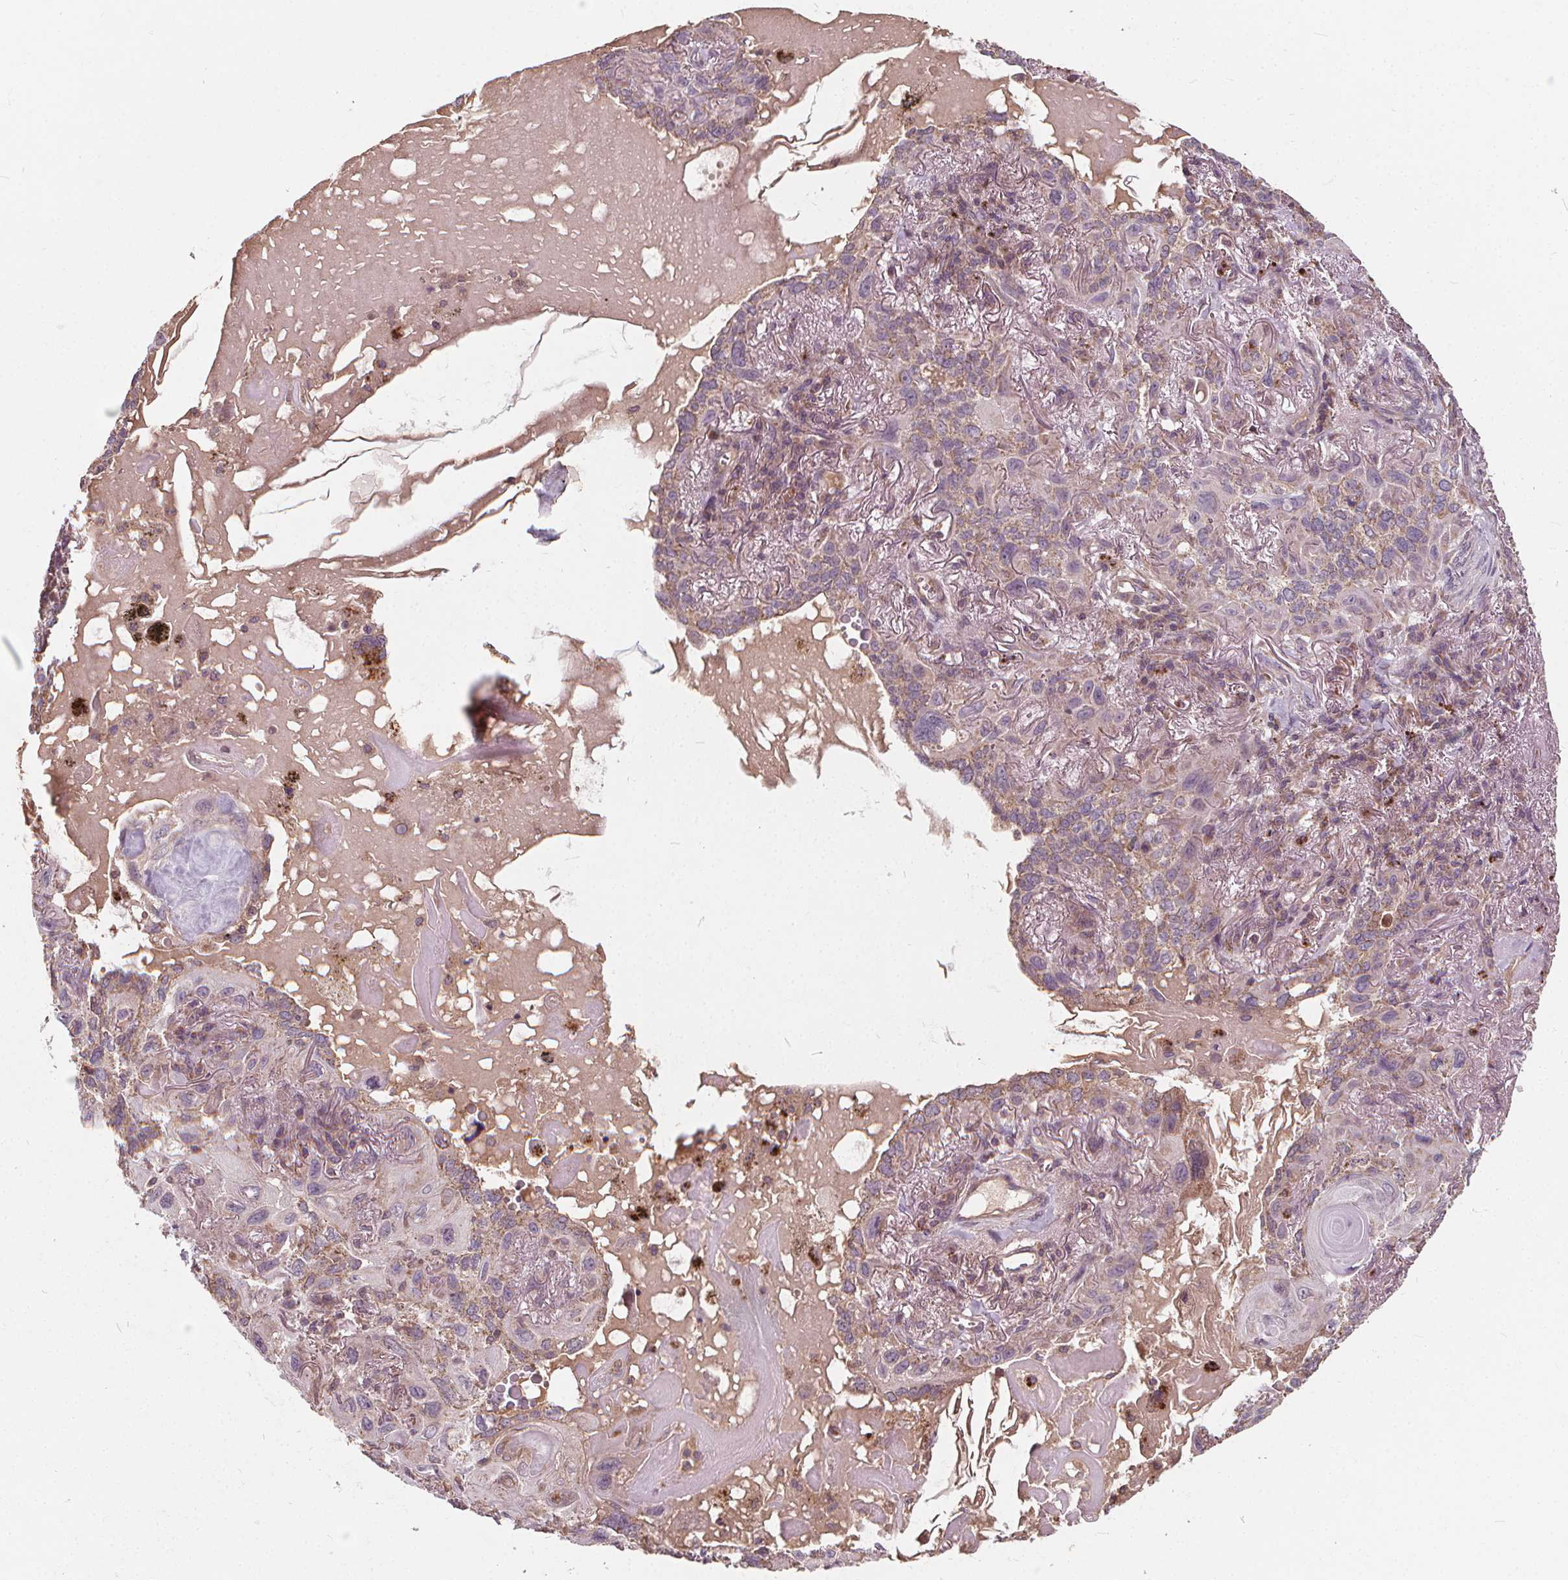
{"staining": {"intensity": "weak", "quantity": "25%-75%", "location": "cytoplasmic/membranous"}, "tissue": "lung cancer", "cell_type": "Tumor cells", "image_type": "cancer", "snomed": [{"axis": "morphology", "description": "Squamous cell carcinoma, NOS"}, {"axis": "topography", "description": "Lung"}], "caption": "The image displays immunohistochemical staining of squamous cell carcinoma (lung). There is weak cytoplasmic/membranous expression is seen in approximately 25%-75% of tumor cells.", "gene": "ORAI2", "patient": {"sex": "male", "age": 79}}